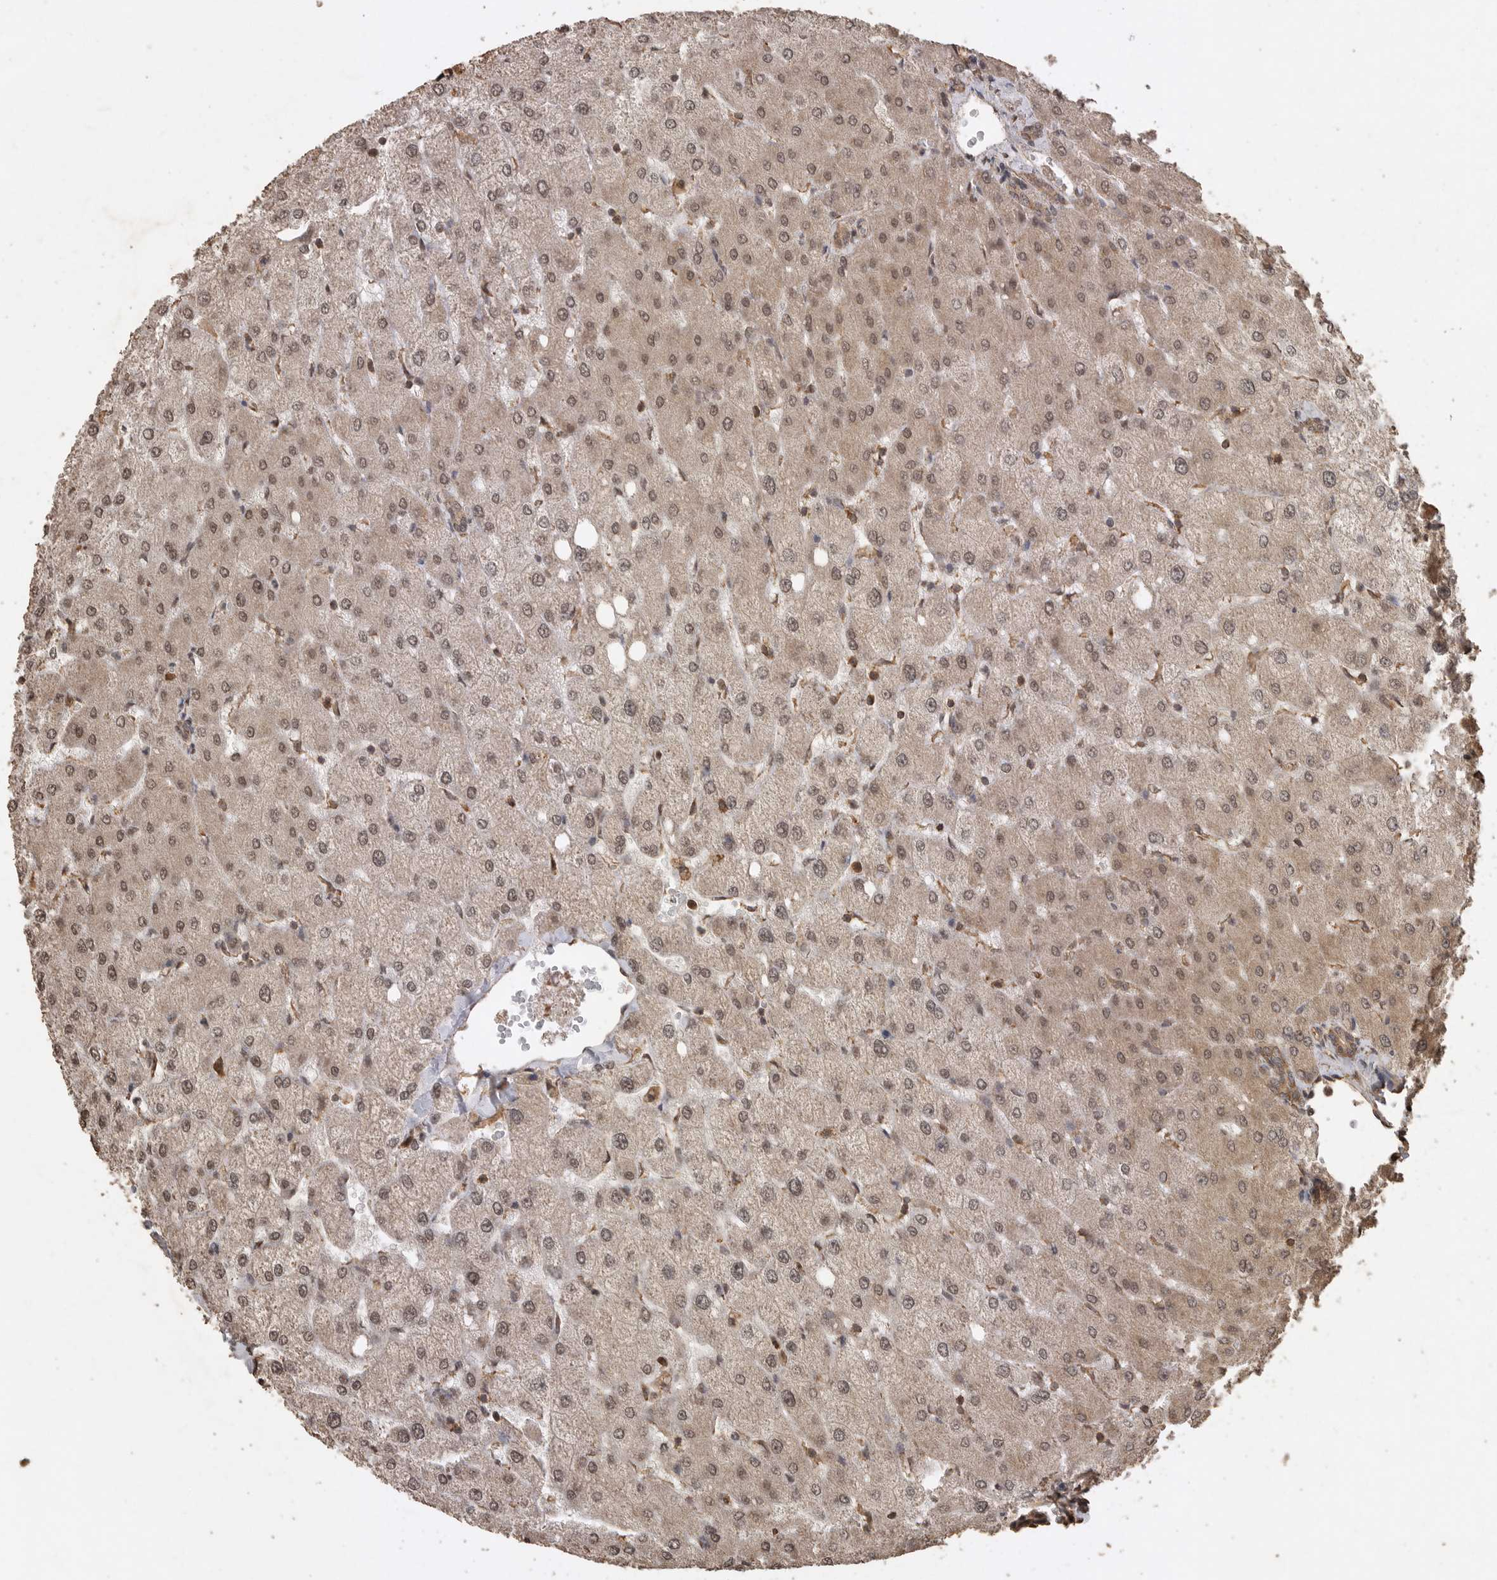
{"staining": {"intensity": "weak", "quantity": ">75%", "location": "cytoplasmic/membranous"}, "tissue": "liver", "cell_type": "Cholangiocytes", "image_type": "normal", "snomed": [{"axis": "morphology", "description": "Normal tissue, NOS"}, {"axis": "topography", "description": "Liver"}], "caption": "Normal liver was stained to show a protein in brown. There is low levels of weak cytoplasmic/membranous expression in approximately >75% of cholangiocytes.", "gene": "PINK1", "patient": {"sex": "female", "age": 54}}